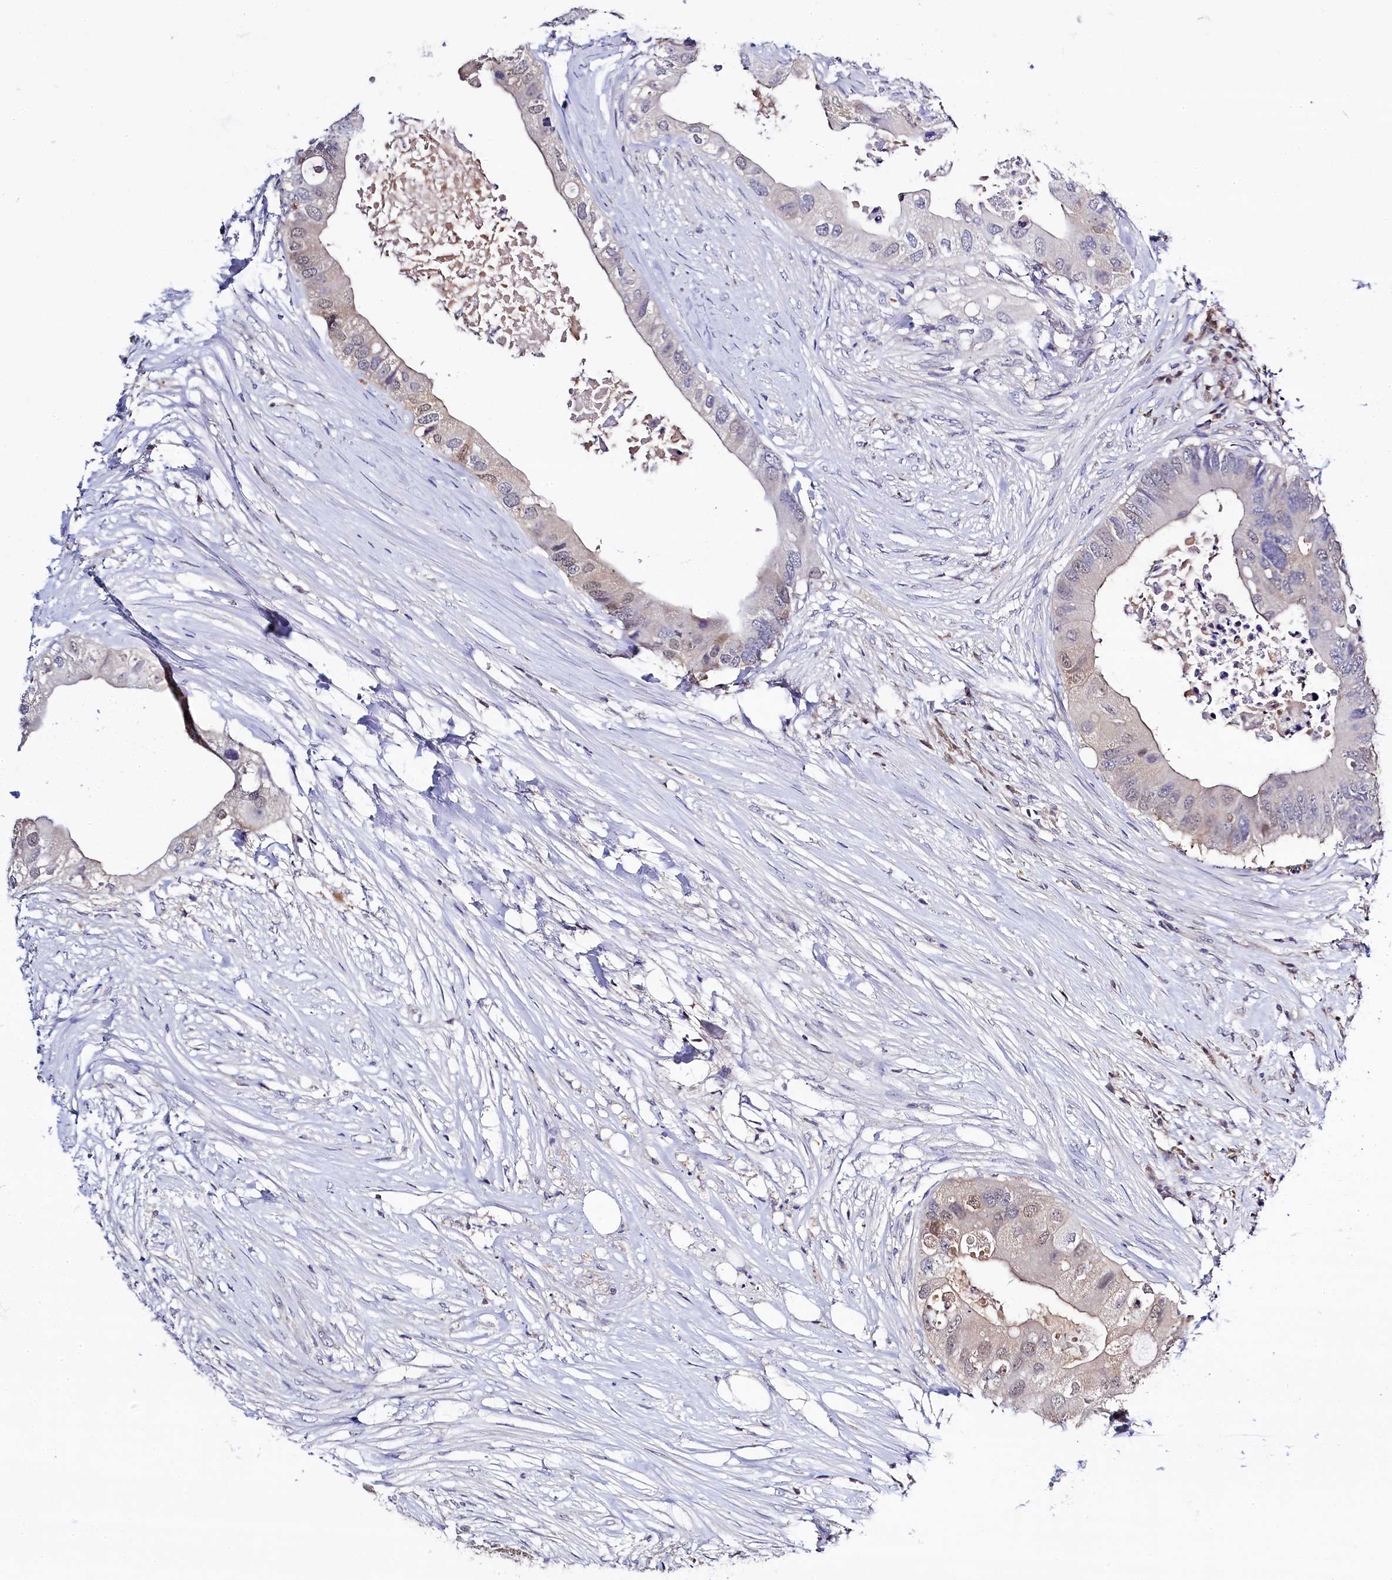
{"staining": {"intensity": "weak", "quantity": "<25%", "location": "nuclear"}, "tissue": "colorectal cancer", "cell_type": "Tumor cells", "image_type": "cancer", "snomed": [{"axis": "morphology", "description": "Adenocarcinoma, NOS"}, {"axis": "topography", "description": "Colon"}], "caption": "IHC histopathology image of neoplastic tissue: colorectal adenocarcinoma stained with DAB (3,3'-diaminobenzidine) demonstrates no significant protein expression in tumor cells. (DAB IHC, high magnification).", "gene": "C11orf54", "patient": {"sex": "male", "age": 71}}